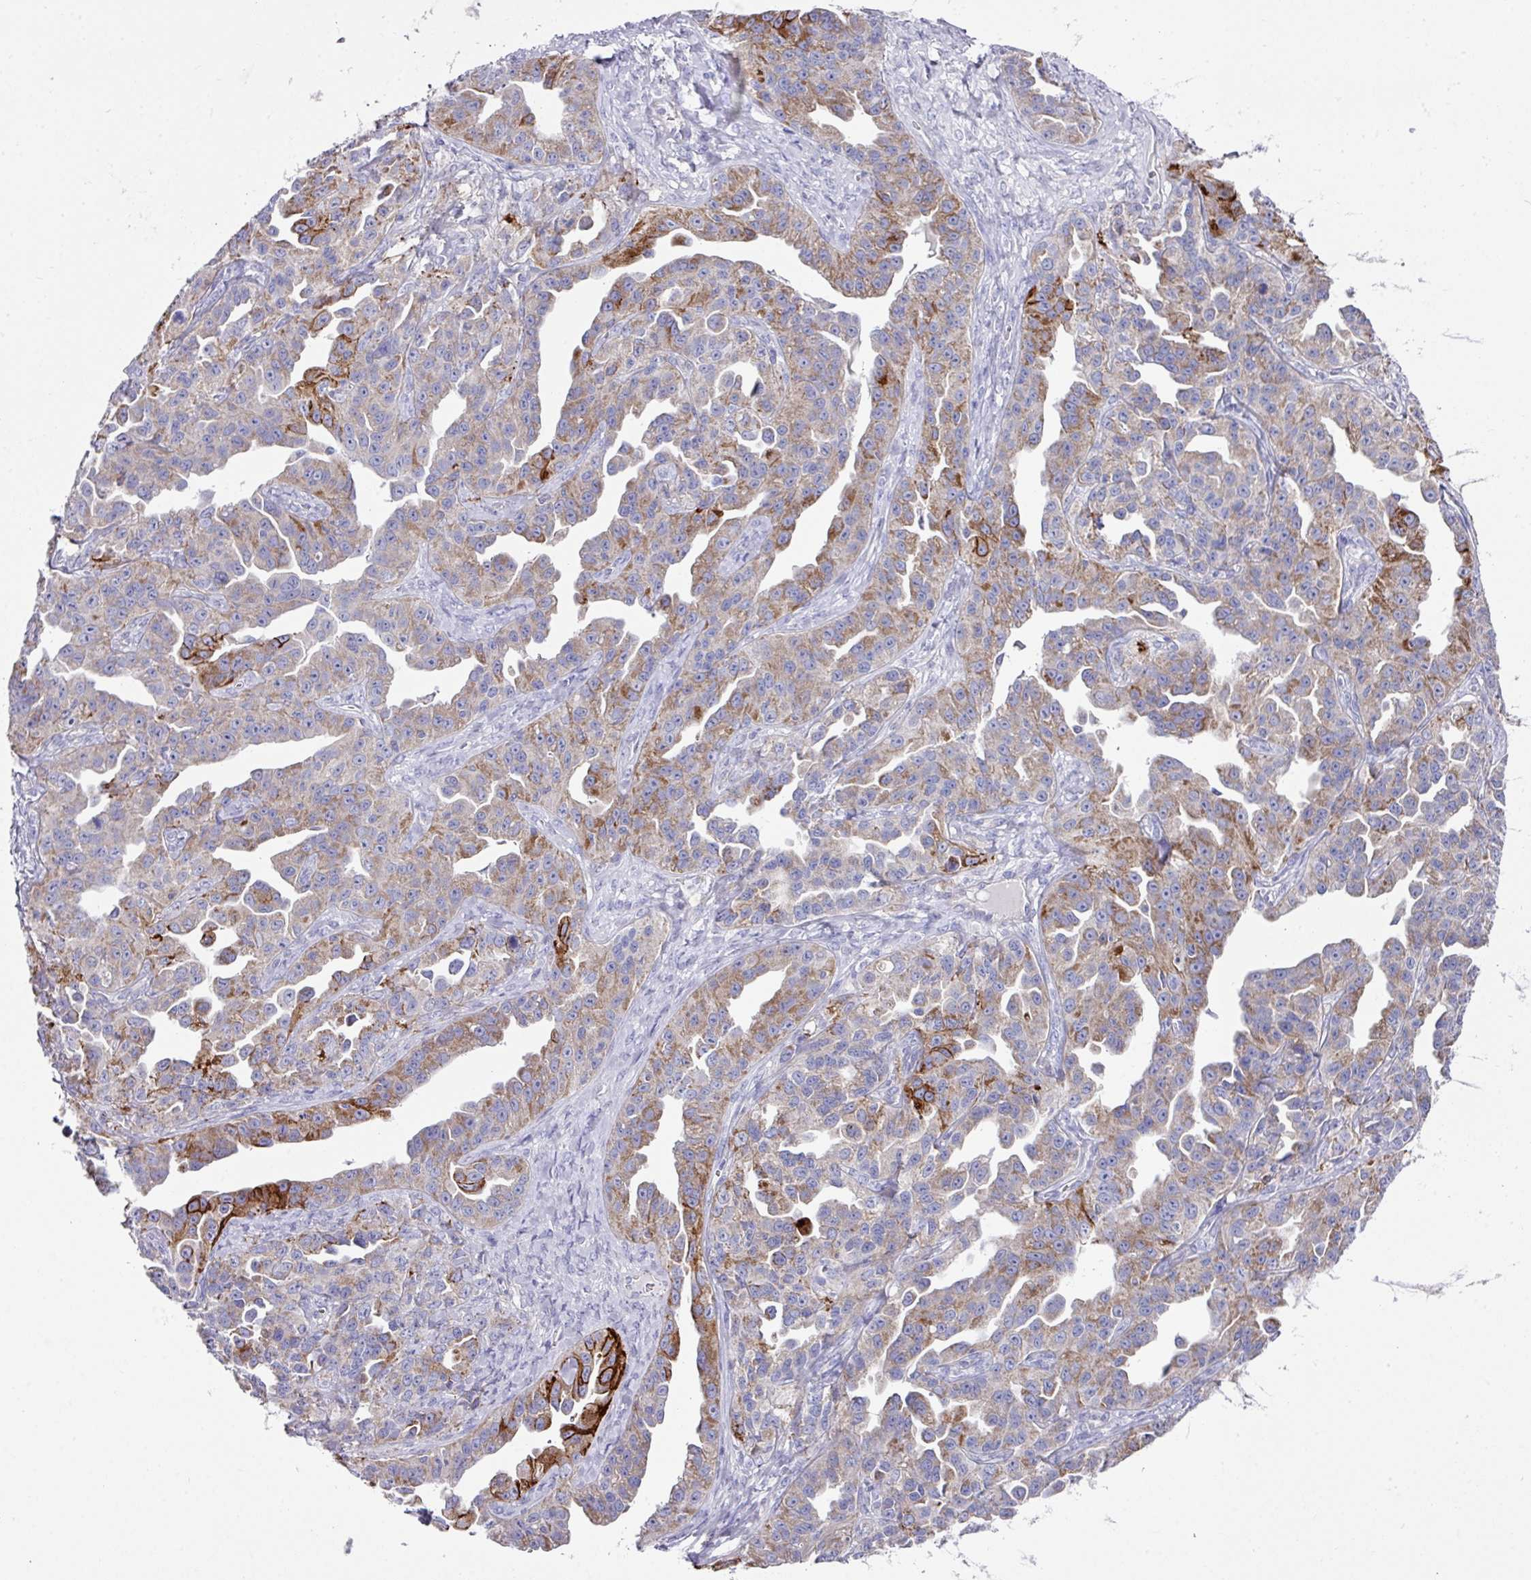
{"staining": {"intensity": "strong", "quantity": "<25%", "location": "cytoplasmic/membranous"}, "tissue": "ovarian cancer", "cell_type": "Tumor cells", "image_type": "cancer", "snomed": [{"axis": "morphology", "description": "Cystadenocarcinoma, serous, NOS"}, {"axis": "topography", "description": "Ovary"}], "caption": "About <25% of tumor cells in human ovarian cancer show strong cytoplasmic/membranous protein positivity as visualized by brown immunohistochemical staining.", "gene": "CLDN1", "patient": {"sex": "female", "age": 75}}